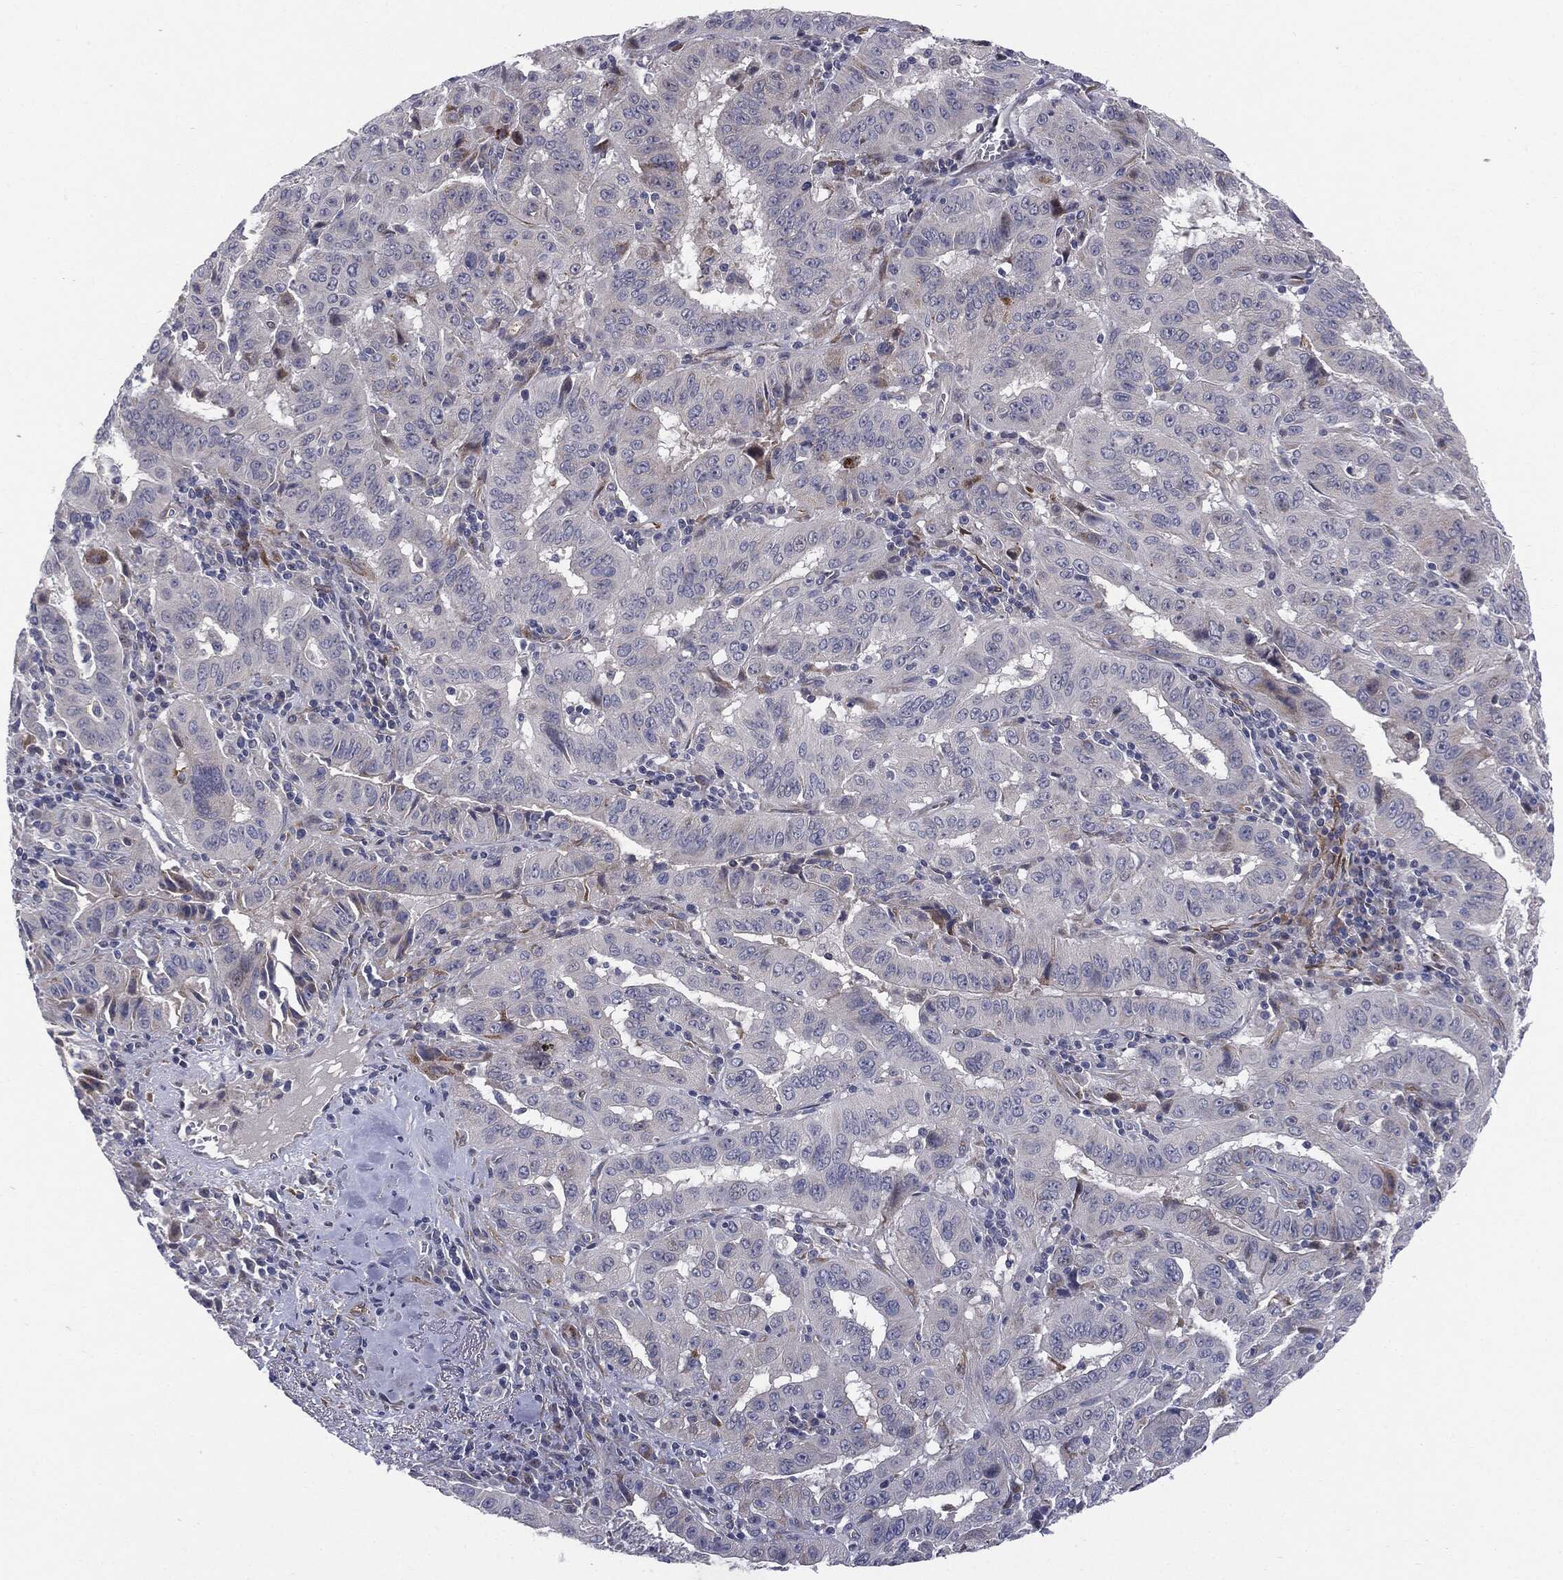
{"staining": {"intensity": "negative", "quantity": "none", "location": "none"}, "tissue": "pancreatic cancer", "cell_type": "Tumor cells", "image_type": "cancer", "snomed": [{"axis": "morphology", "description": "Adenocarcinoma, NOS"}, {"axis": "topography", "description": "Pancreas"}], "caption": "Protein analysis of pancreatic cancer (adenocarcinoma) displays no significant expression in tumor cells.", "gene": "KRT5", "patient": {"sex": "male", "age": 63}}